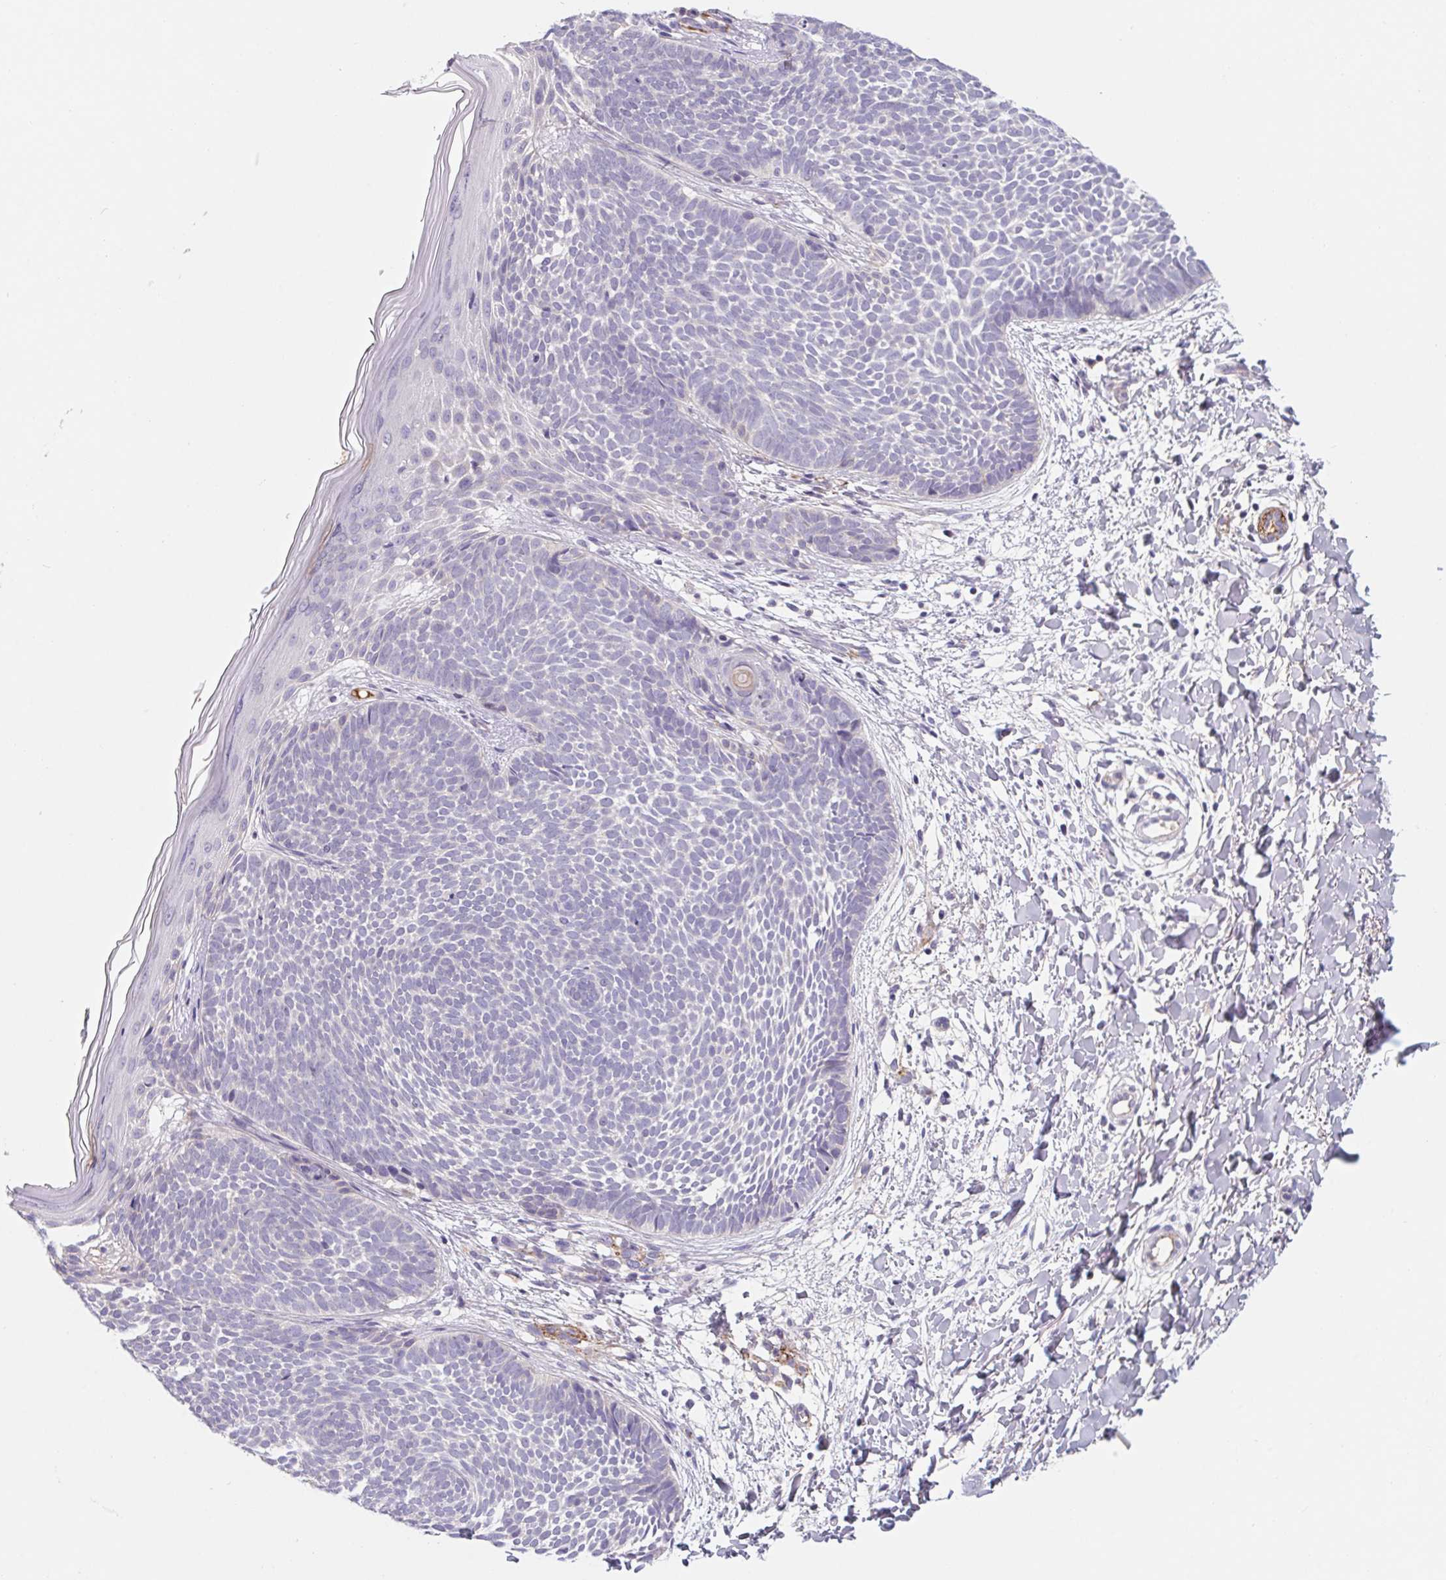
{"staining": {"intensity": "negative", "quantity": "none", "location": "none"}, "tissue": "skin cancer", "cell_type": "Tumor cells", "image_type": "cancer", "snomed": [{"axis": "morphology", "description": "Basal cell carcinoma"}, {"axis": "topography", "description": "Skin"}], "caption": "A high-resolution micrograph shows IHC staining of skin cancer, which shows no significant staining in tumor cells.", "gene": "LPA", "patient": {"sex": "female", "age": 51}}